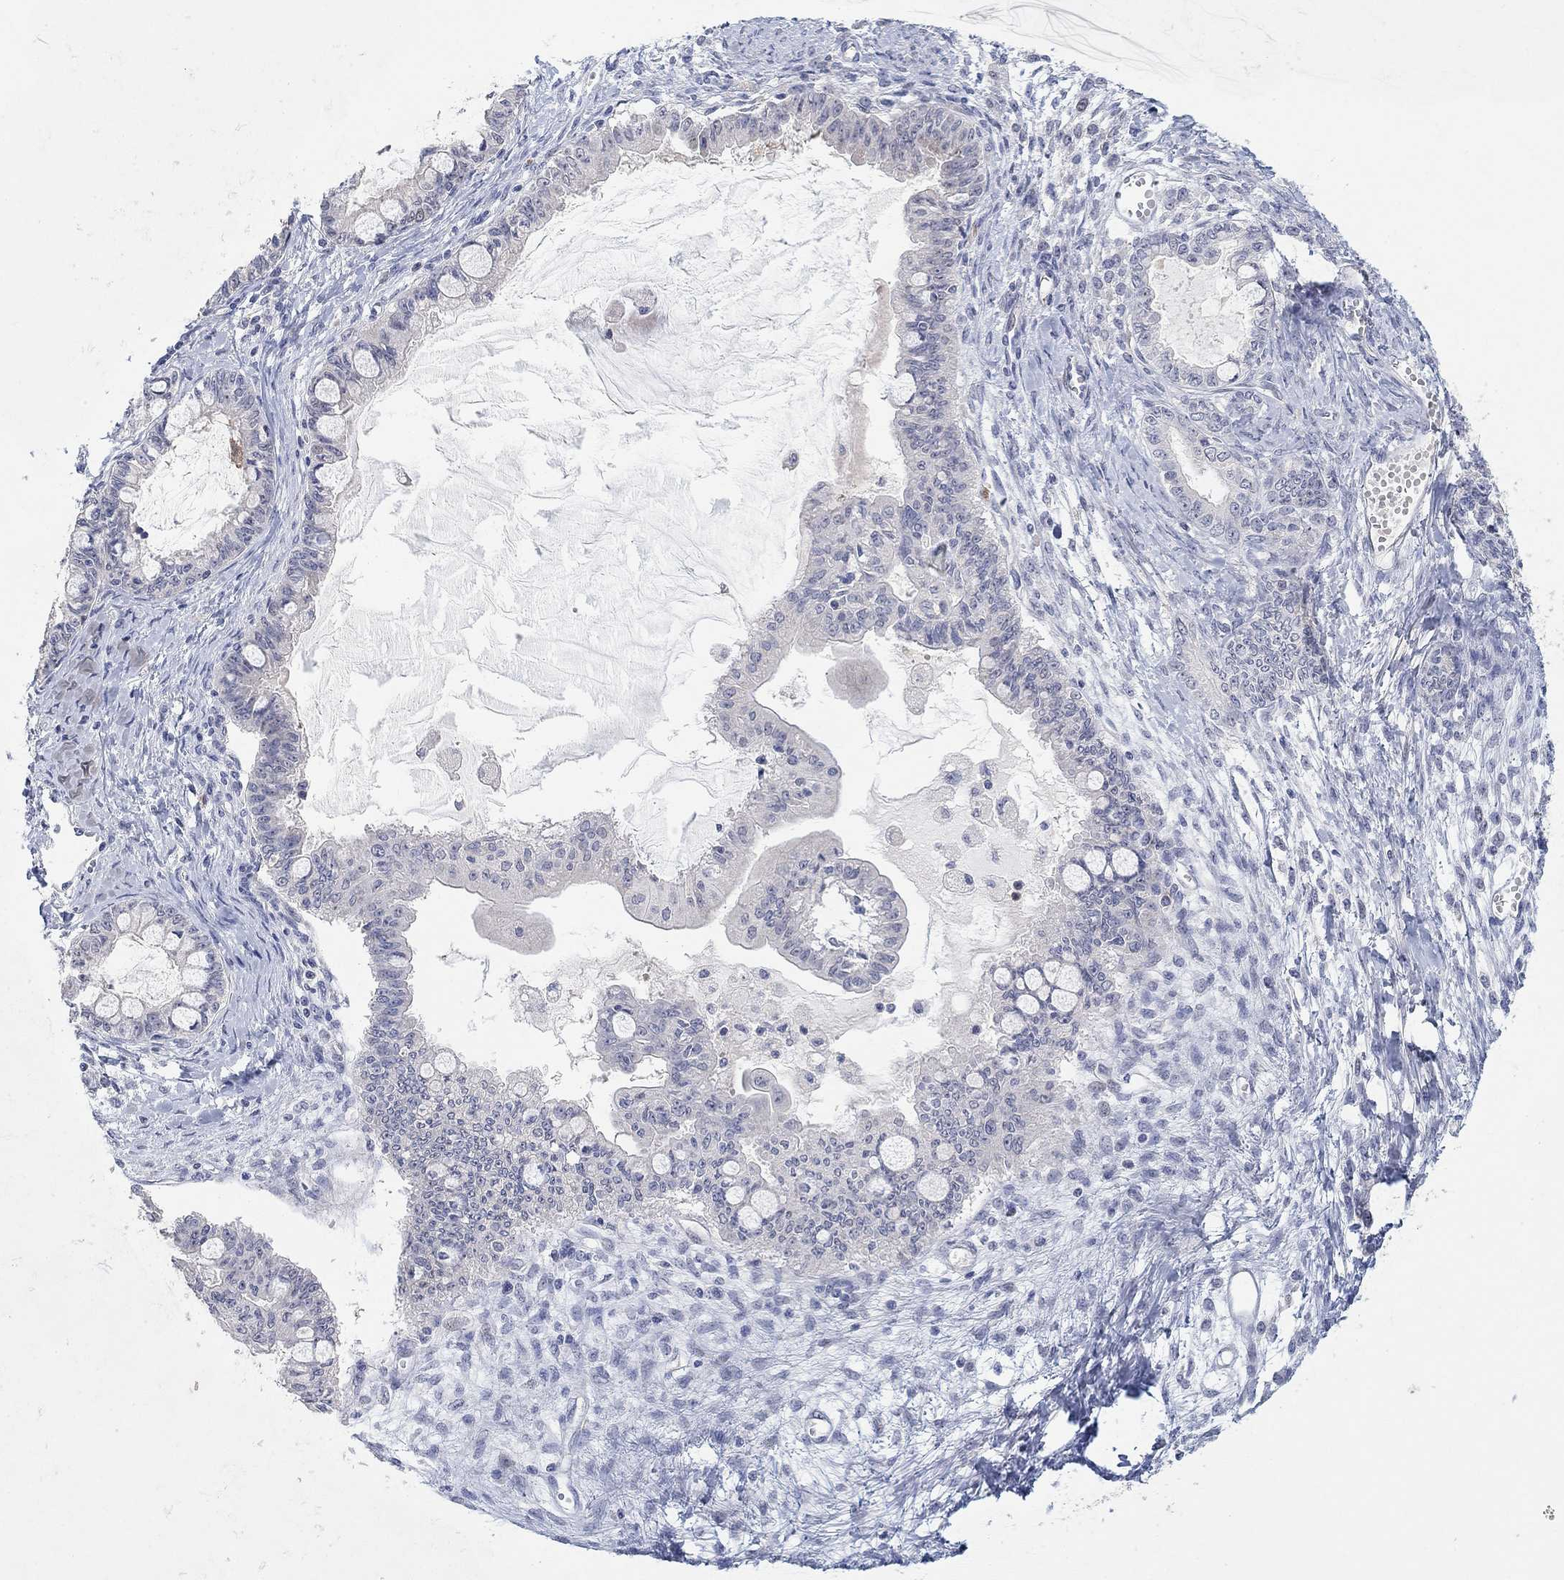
{"staining": {"intensity": "negative", "quantity": "none", "location": "none"}, "tissue": "ovarian cancer", "cell_type": "Tumor cells", "image_type": "cancer", "snomed": [{"axis": "morphology", "description": "Cystadenocarcinoma, mucinous, NOS"}, {"axis": "topography", "description": "Ovary"}], "caption": "Ovarian cancer stained for a protein using IHC displays no expression tumor cells.", "gene": "VAT1L", "patient": {"sex": "female", "age": 63}}